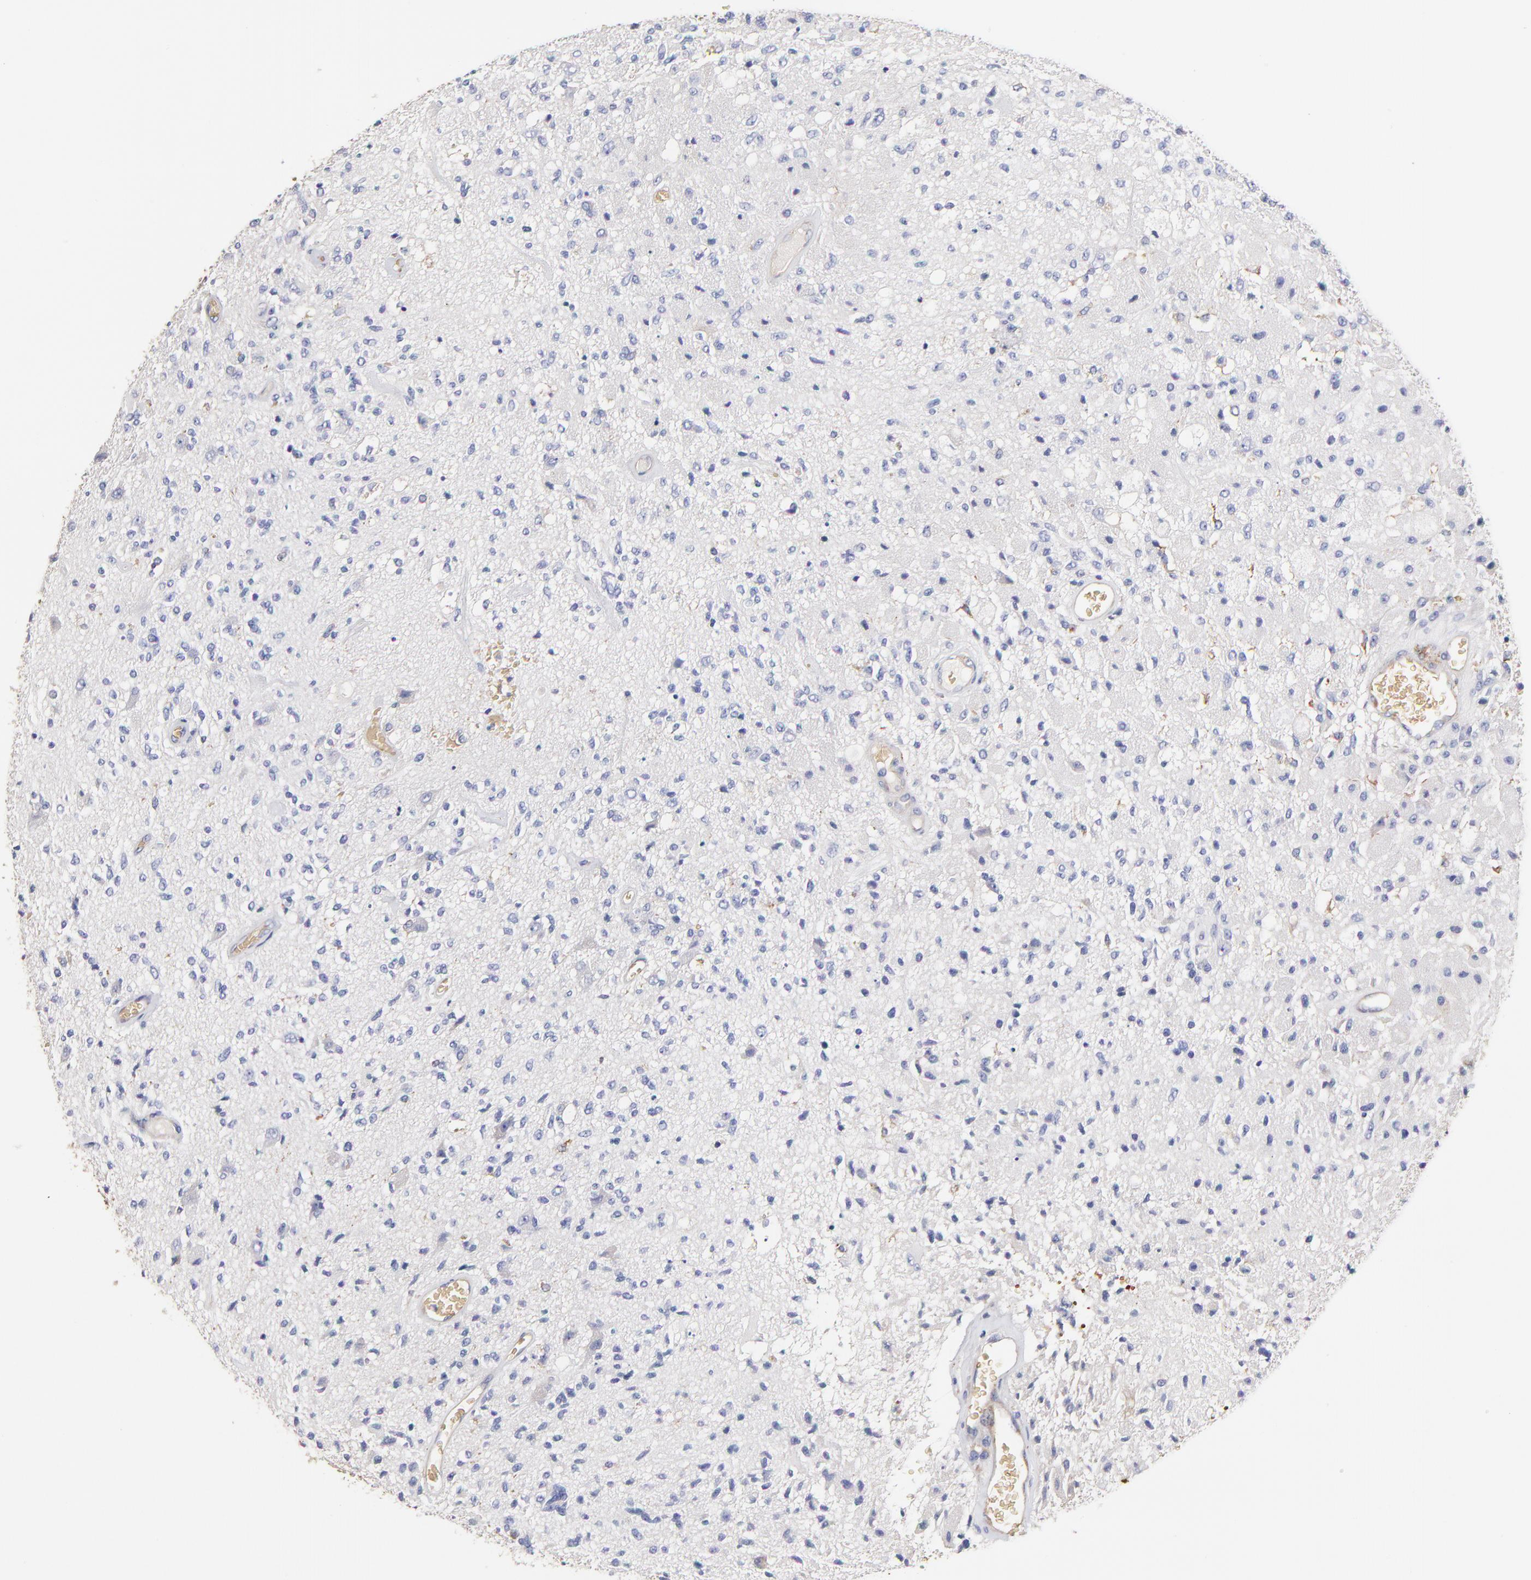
{"staining": {"intensity": "negative", "quantity": "none", "location": "none"}, "tissue": "glioma", "cell_type": "Tumor cells", "image_type": "cancer", "snomed": [{"axis": "morphology", "description": "Normal tissue, NOS"}, {"axis": "morphology", "description": "Glioma, malignant, High grade"}, {"axis": "topography", "description": "Cerebral cortex"}], "caption": "A high-resolution micrograph shows immunohistochemistry staining of malignant glioma (high-grade), which displays no significant positivity in tumor cells.", "gene": "CD2AP", "patient": {"sex": "male", "age": 77}}